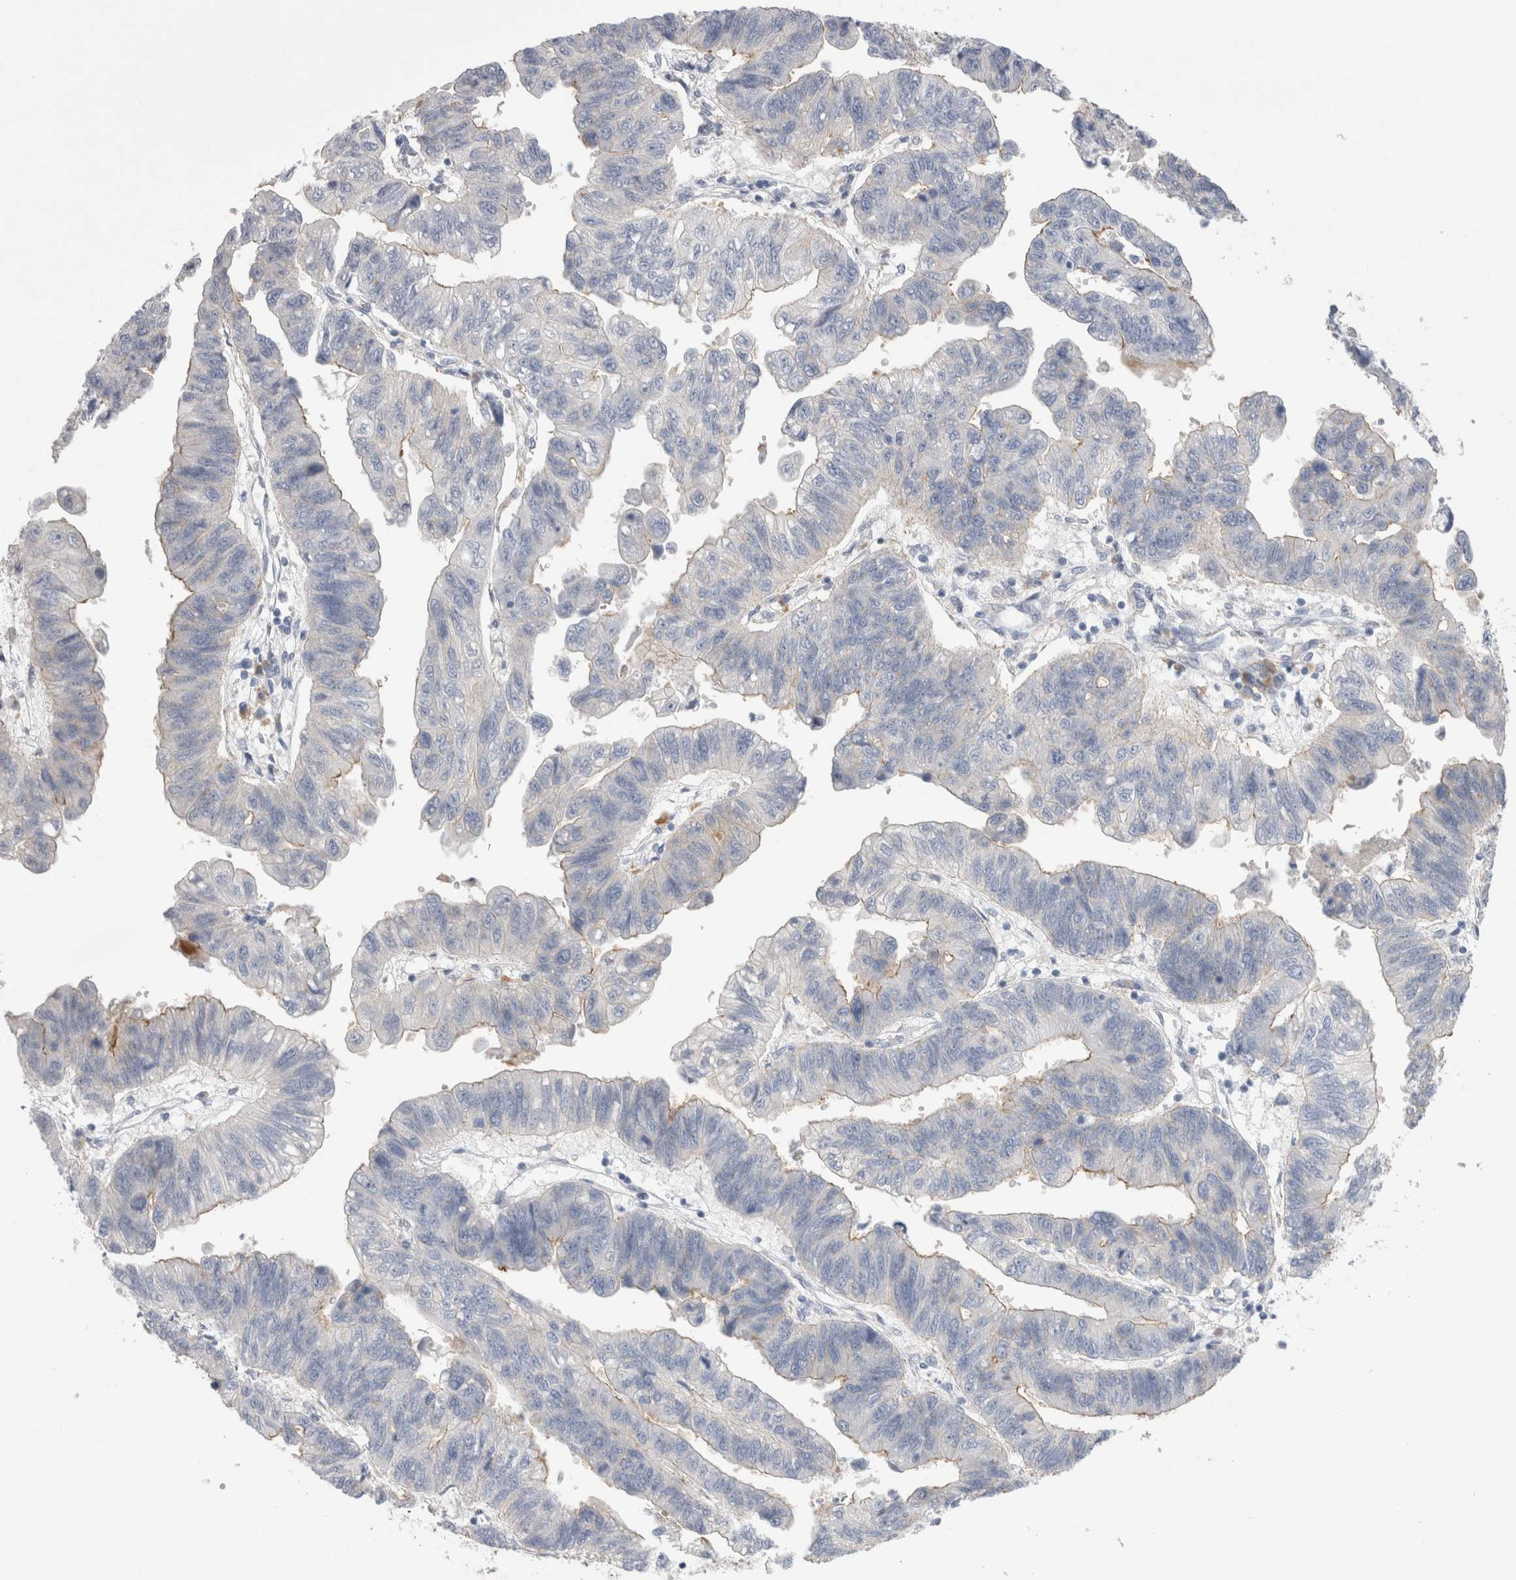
{"staining": {"intensity": "weak", "quantity": "<25%", "location": "cytoplasmic/membranous"}, "tissue": "stomach cancer", "cell_type": "Tumor cells", "image_type": "cancer", "snomed": [{"axis": "morphology", "description": "Adenocarcinoma, NOS"}, {"axis": "topography", "description": "Stomach"}], "caption": "Tumor cells show no significant positivity in stomach cancer (adenocarcinoma).", "gene": "EPDR1", "patient": {"sex": "male", "age": 59}}